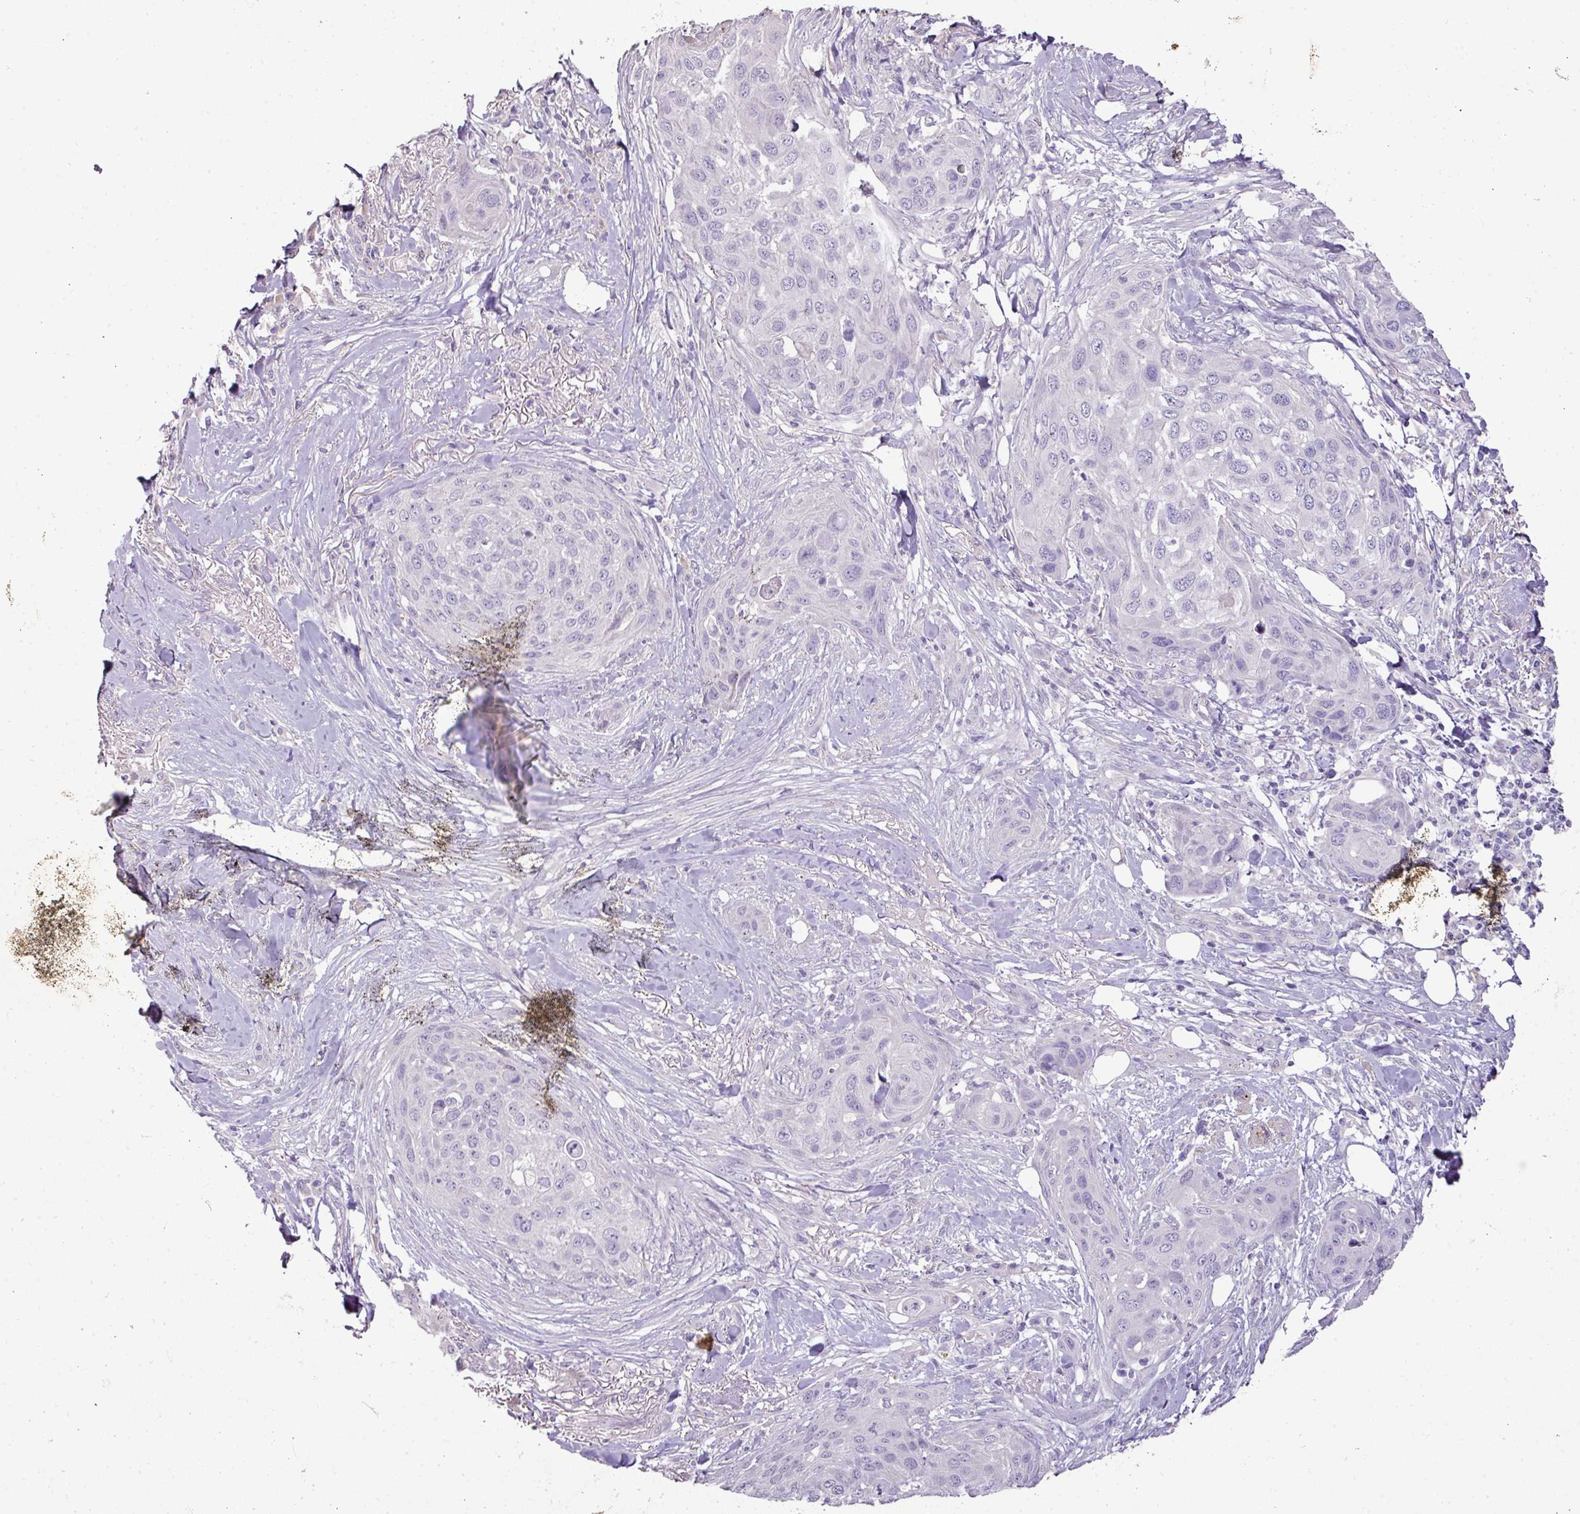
{"staining": {"intensity": "negative", "quantity": "none", "location": "none"}, "tissue": "skin cancer", "cell_type": "Tumor cells", "image_type": "cancer", "snomed": [{"axis": "morphology", "description": "Squamous cell carcinoma, NOS"}, {"axis": "topography", "description": "Skin"}], "caption": "Human skin squamous cell carcinoma stained for a protein using IHC displays no staining in tumor cells.", "gene": "BRINP2", "patient": {"sex": "female", "age": 87}}